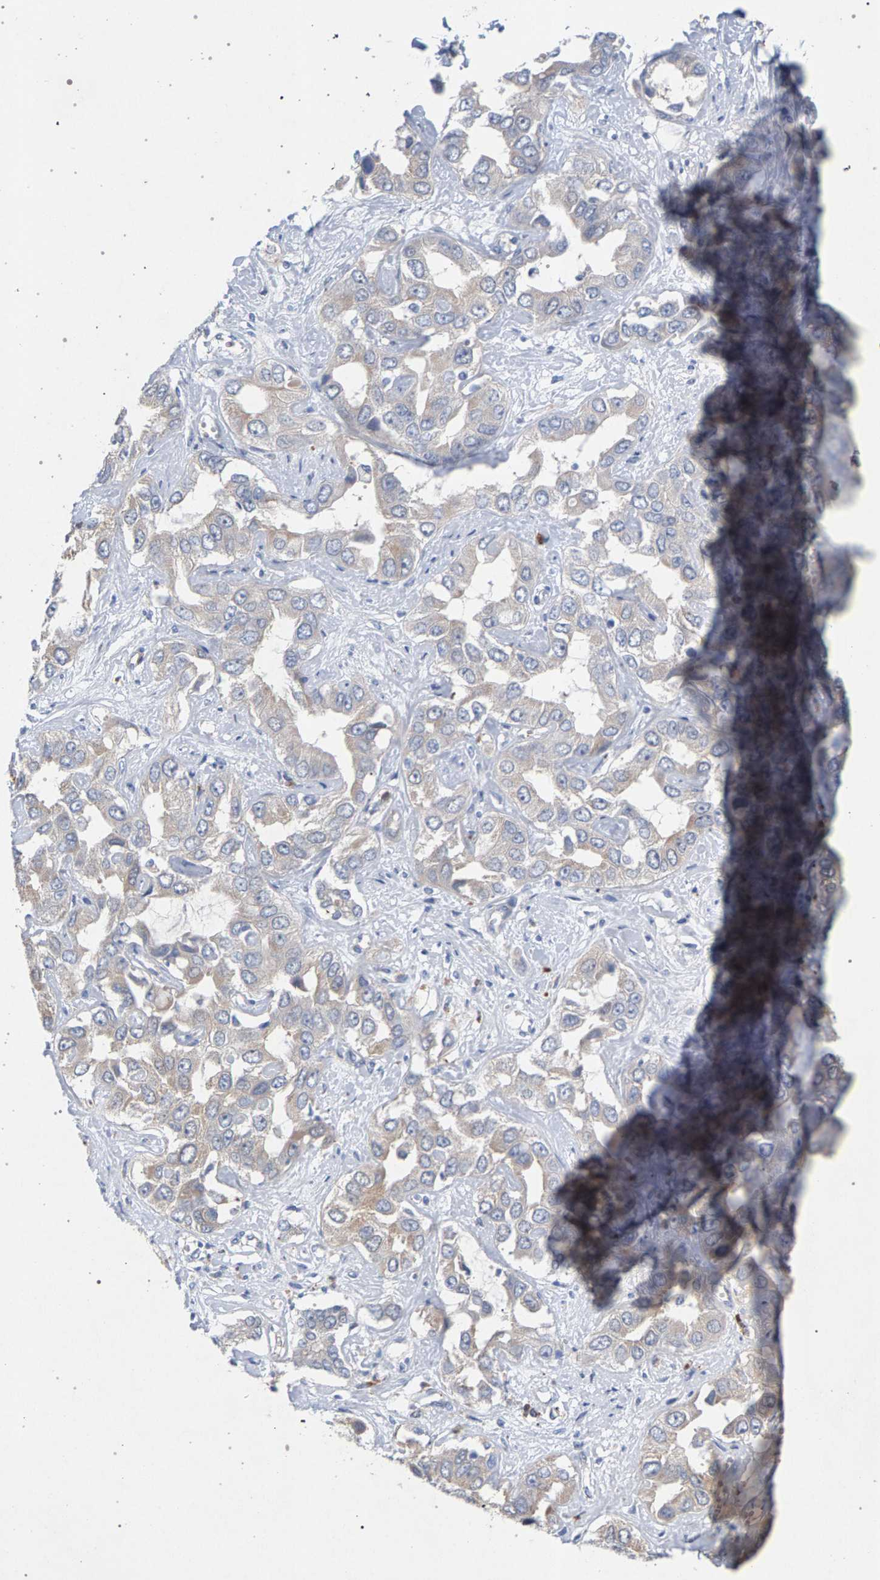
{"staining": {"intensity": "weak", "quantity": "<25%", "location": "cytoplasmic/membranous"}, "tissue": "liver cancer", "cell_type": "Tumor cells", "image_type": "cancer", "snomed": [{"axis": "morphology", "description": "Cholangiocarcinoma"}, {"axis": "topography", "description": "Liver"}], "caption": "This is a histopathology image of immunohistochemistry (IHC) staining of liver cholangiocarcinoma, which shows no staining in tumor cells.", "gene": "MAMDC2", "patient": {"sex": "female", "age": 52}}